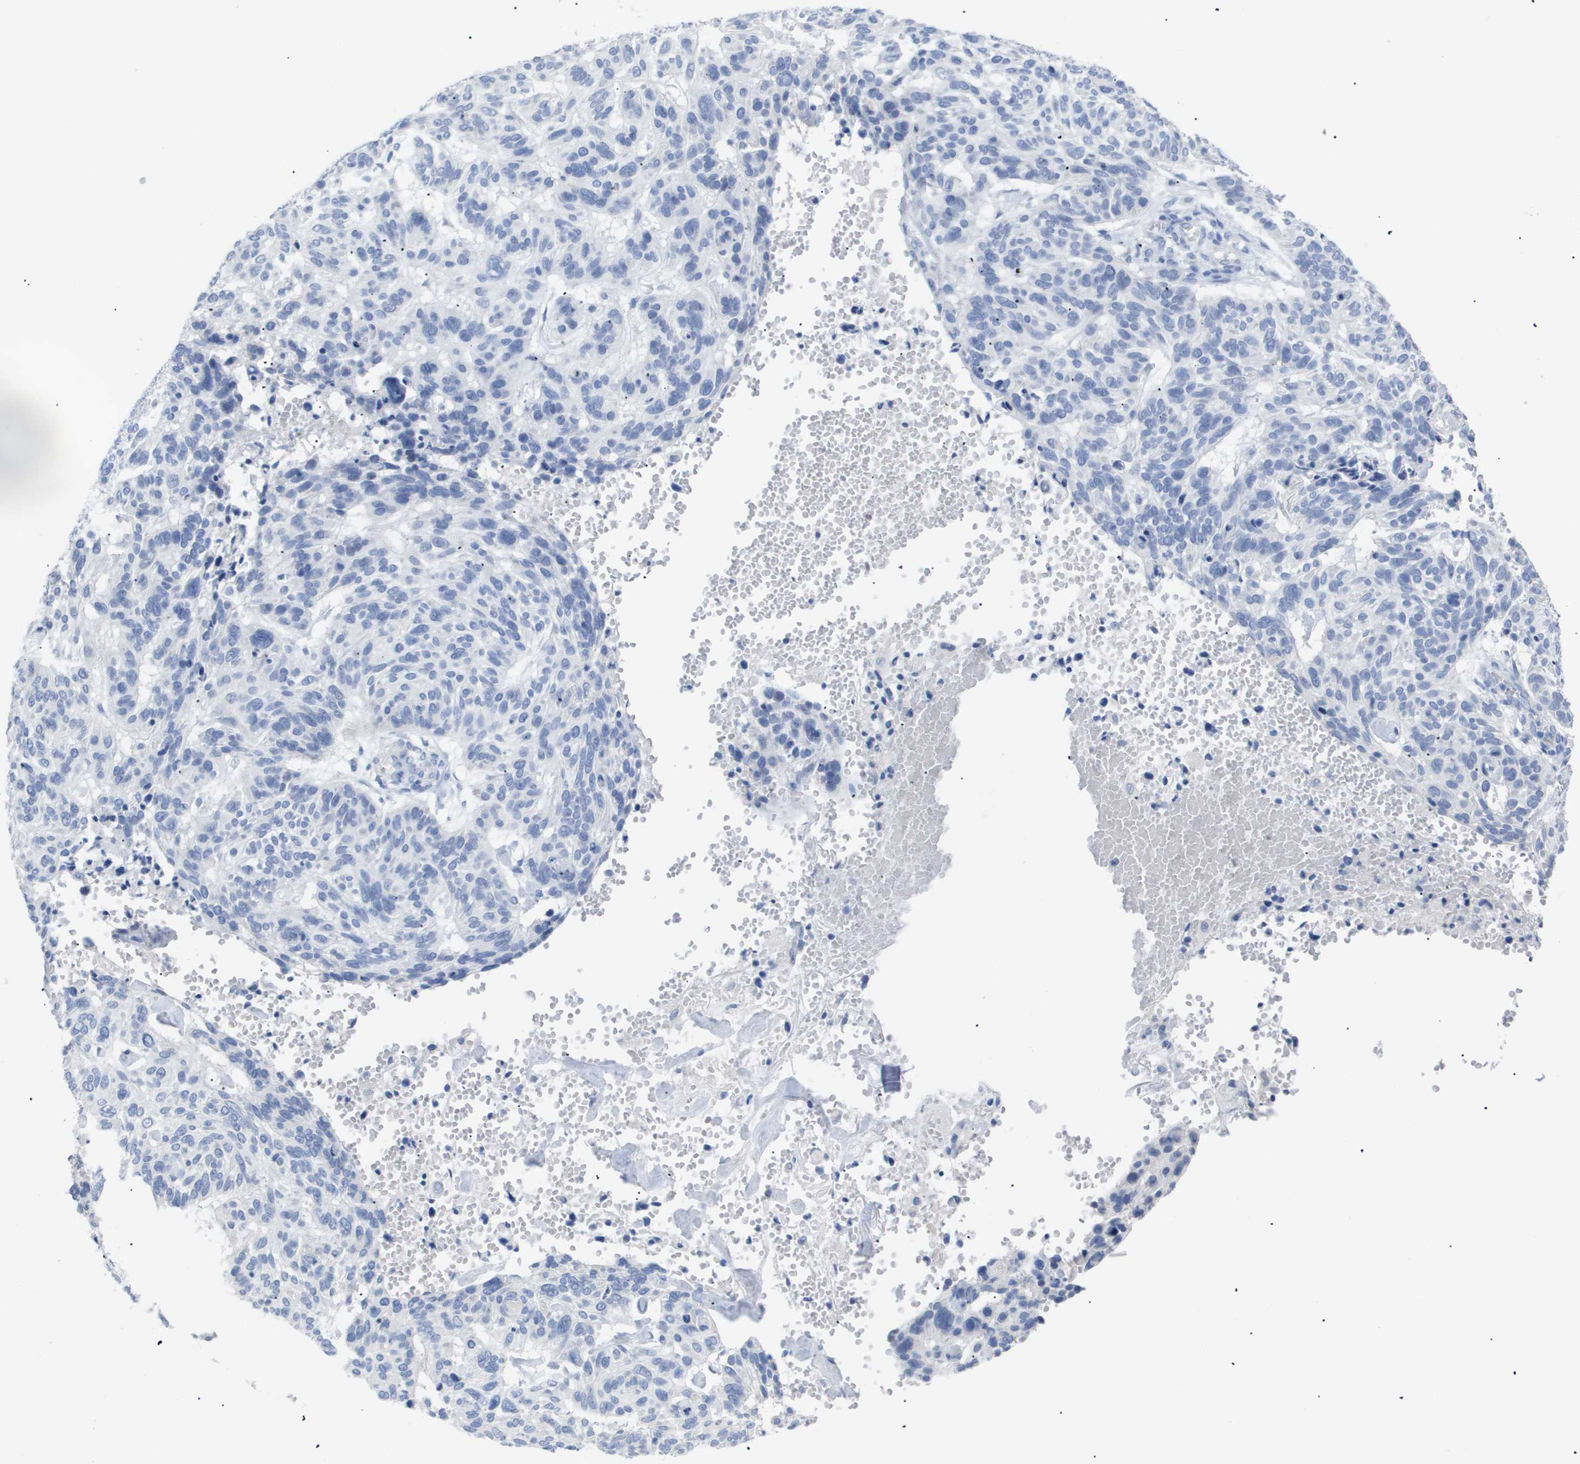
{"staining": {"intensity": "negative", "quantity": "none", "location": "none"}, "tissue": "skin cancer", "cell_type": "Tumor cells", "image_type": "cancer", "snomed": [{"axis": "morphology", "description": "Basal cell carcinoma"}, {"axis": "topography", "description": "Skin"}], "caption": "There is no significant positivity in tumor cells of skin cancer (basal cell carcinoma). The staining was performed using DAB to visualize the protein expression in brown, while the nuclei were stained in blue with hematoxylin (Magnification: 20x).", "gene": "CAV3", "patient": {"sex": "male", "age": 85}}